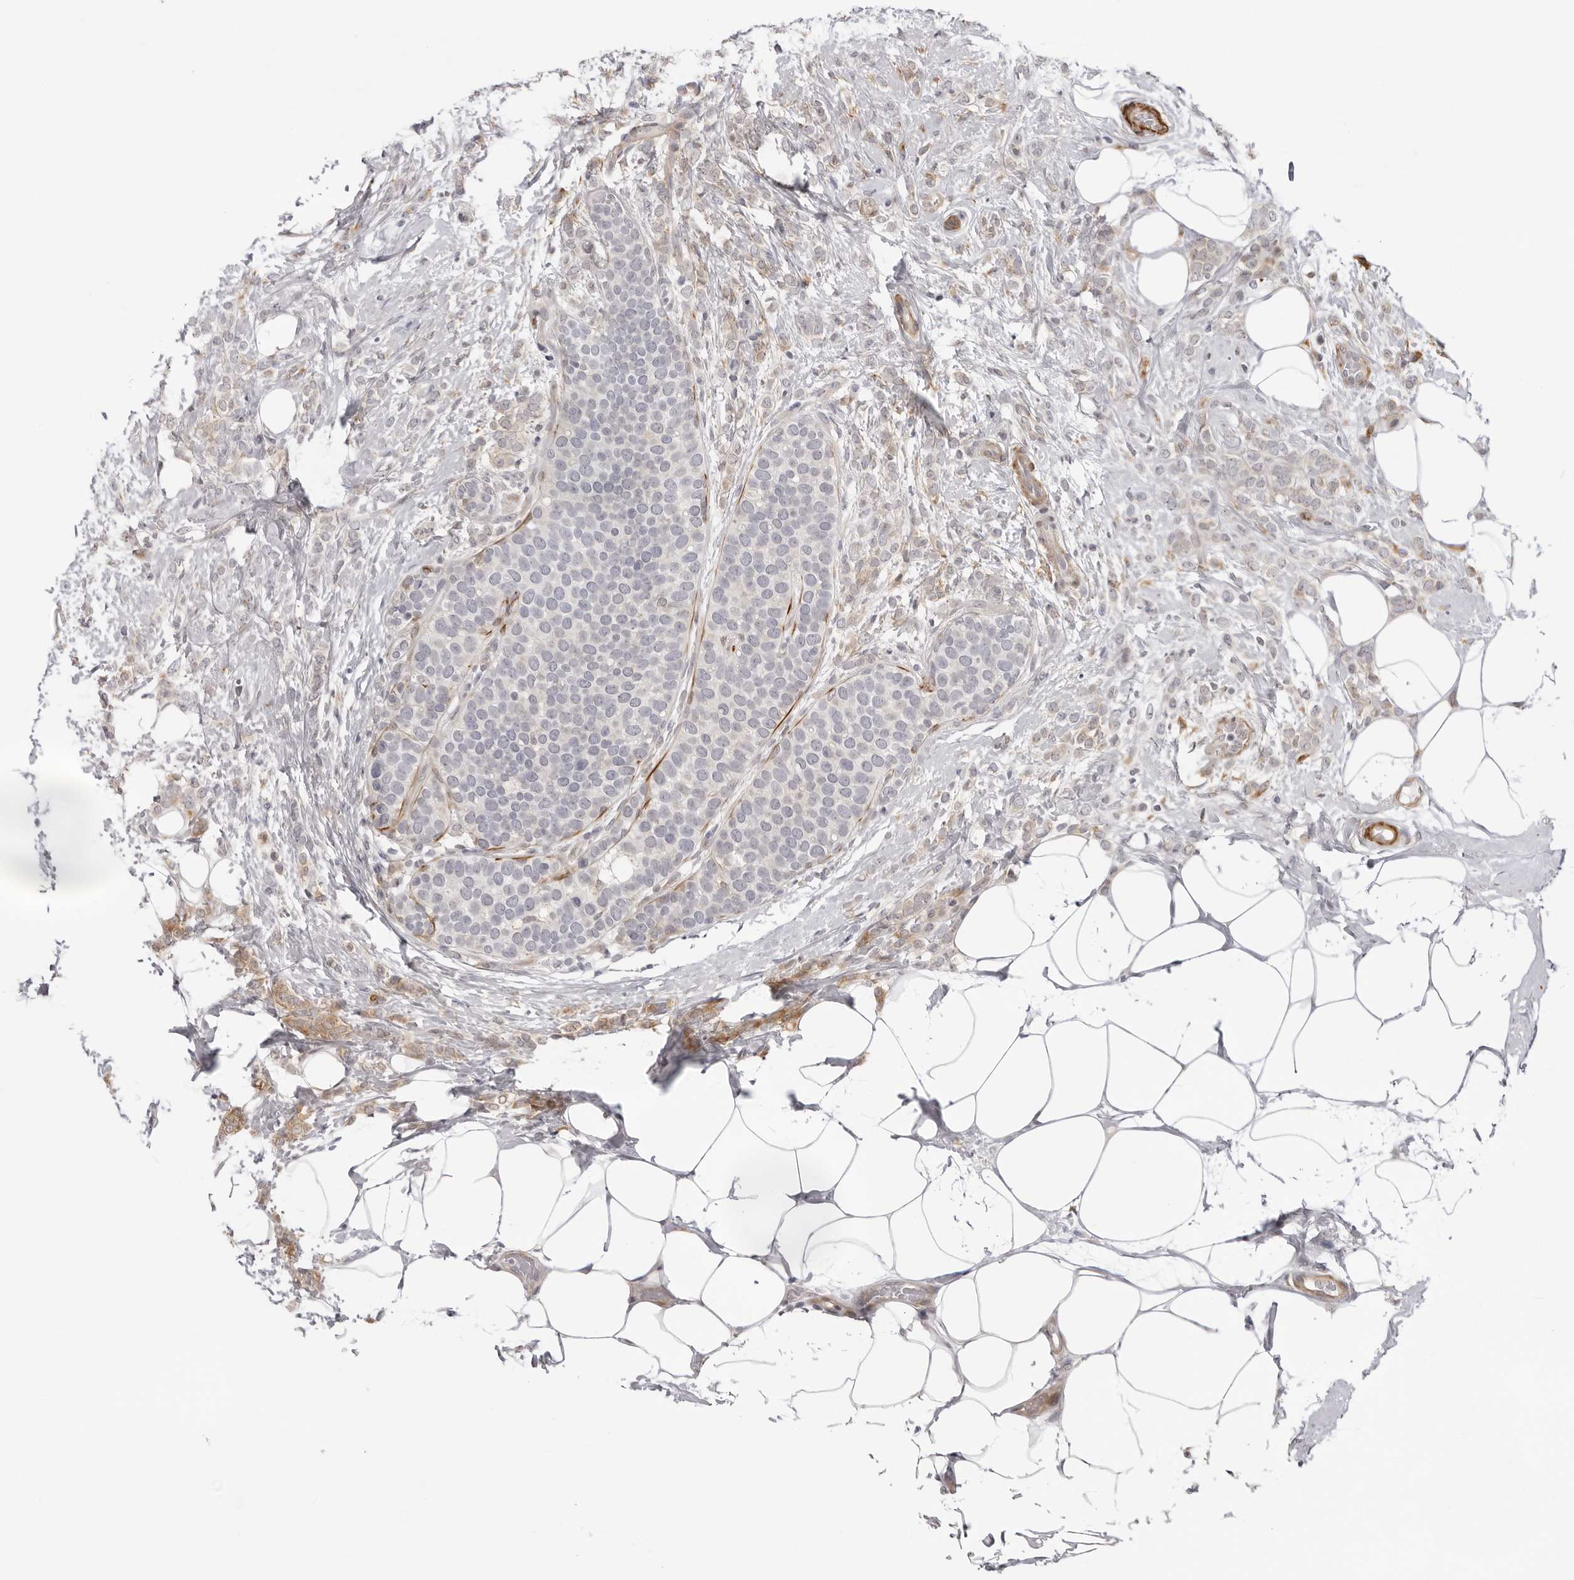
{"staining": {"intensity": "moderate", "quantity": "<25%", "location": "cytoplasmic/membranous"}, "tissue": "breast cancer", "cell_type": "Tumor cells", "image_type": "cancer", "snomed": [{"axis": "morphology", "description": "Lobular carcinoma"}, {"axis": "topography", "description": "Breast"}], "caption": "Human breast cancer stained with a protein marker reveals moderate staining in tumor cells.", "gene": "SRGAP2", "patient": {"sex": "female", "age": 50}}